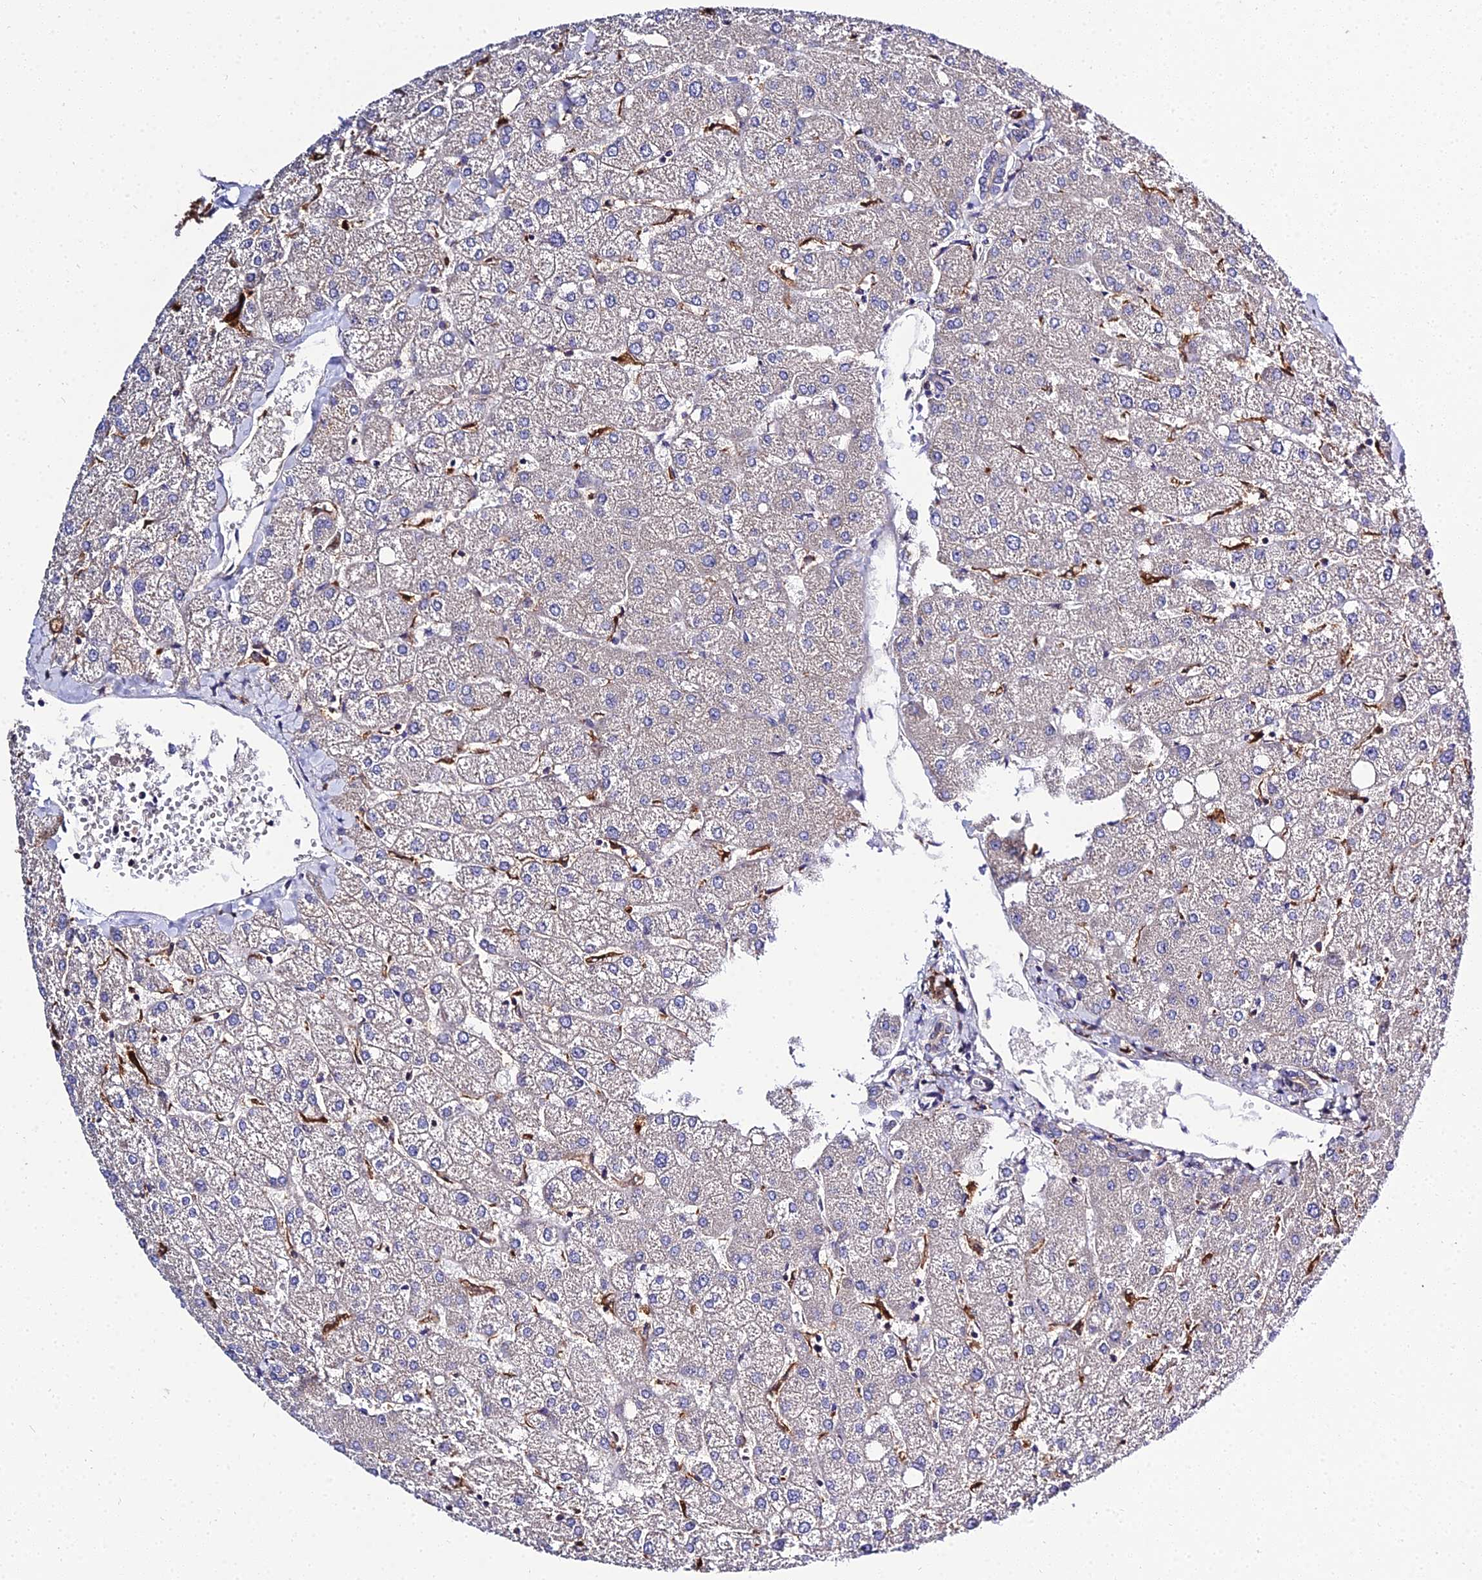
{"staining": {"intensity": "negative", "quantity": "none", "location": "none"}, "tissue": "liver", "cell_type": "Cholangiocytes", "image_type": "normal", "snomed": [{"axis": "morphology", "description": "Normal tissue, NOS"}, {"axis": "topography", "description": "Liver"}], "caption": "Immunohistochemistry photomicrograph of unremarkable liver: human liver stained with DAB displays no significant protein positivity in cholangiocytes. The staining was performed using DAB to visualize the protein expression in brown, while the nuclei were stained in blue with hematoxylin (Magnification: 20x).", "gene": "C2orf69", "patient": {"sex": "female", "age": 54}}